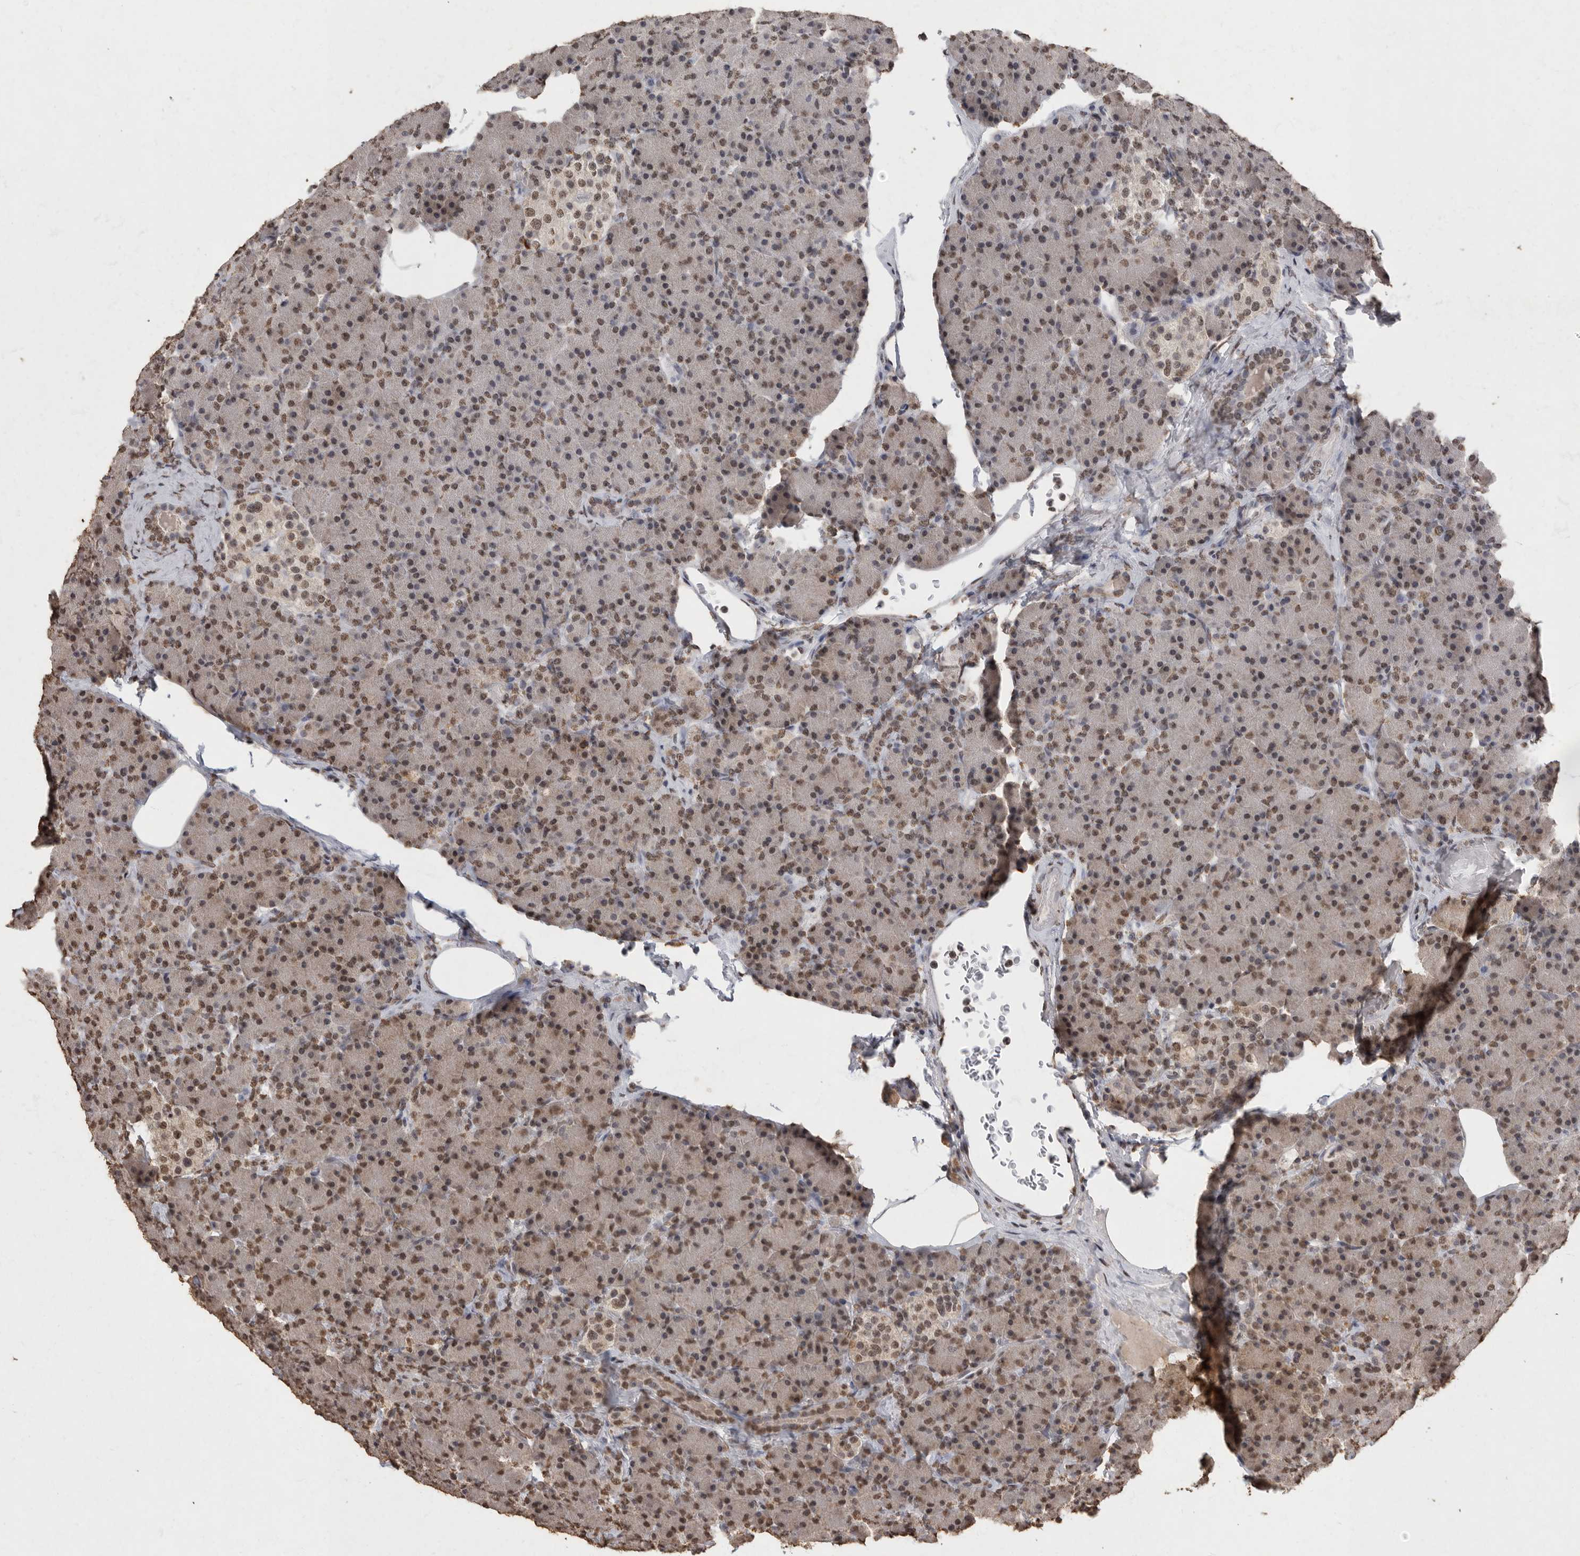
{"staining": {"intensity": "moderate", "quantity": ">75%", "location": "nuclear"}, "tissue": "pancreas", "cell_type": "Exocrine glandular cells", "image_type": "normal", "snomed": [{"axis": "morphology", "description": "Normal tissue, NOS"}, {"axis": "topography", "description": "Pancreas"}], "caption": "The image reveals immunohistochemical staining of unremarkable pancreas. There is moderate nuclear expression is present in approximately >75% of exocrine glandular cells.", "gene": "NBL1", "patient": {"sex": "female", "age": 43}}